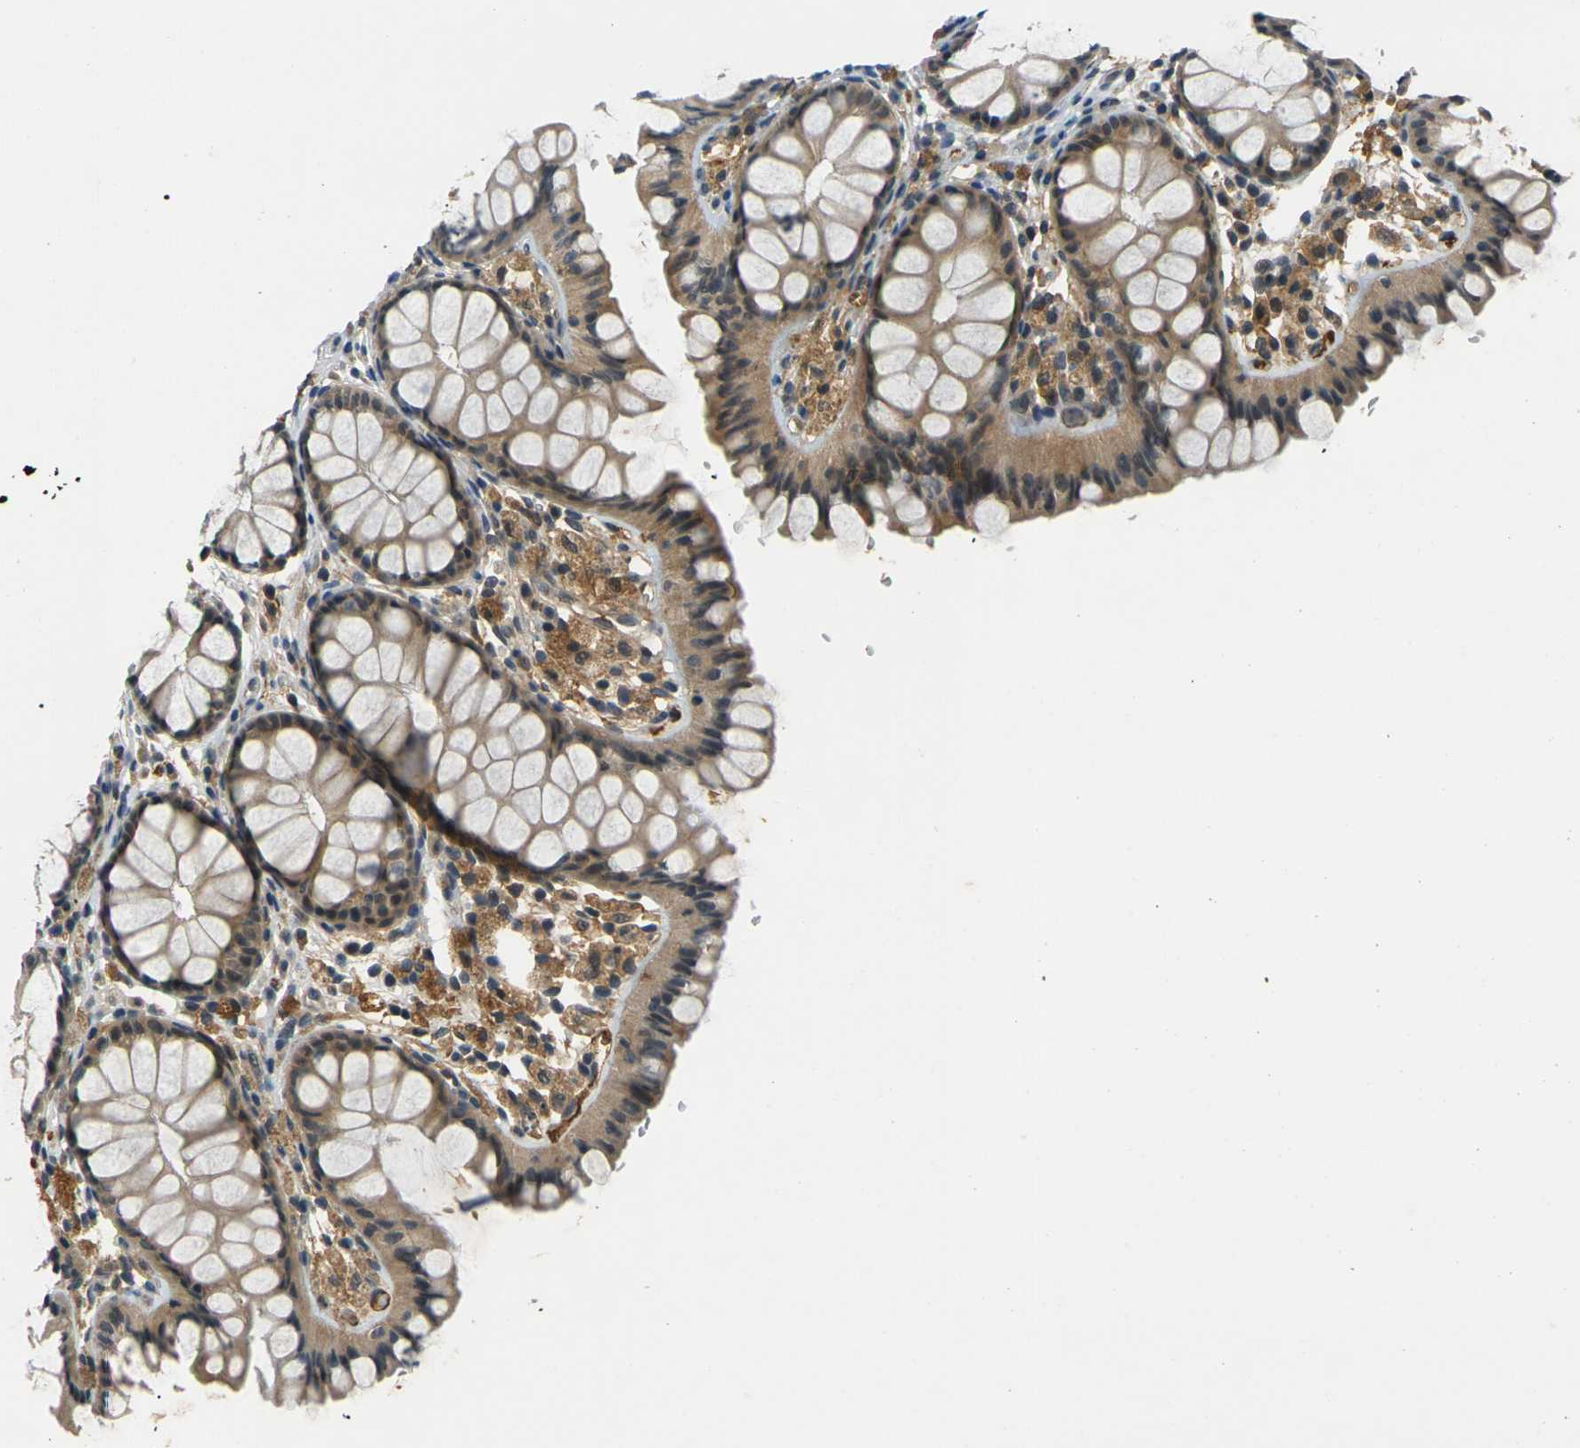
{"staining": {"intensity": "moderate", "quantity": "25%-75%", "location": "cytoplasmic/membranous"}, "tissue": "colon", "cell_type": "Endothelial cells", "image_type": "normal", "snomed": [{"axis": "morphology", "description": "Normal tissue, NOS"}, {"axis": "topography", "description": "Colon"}], "caption": "Moderate cytoplasmic/membranous positivity for a protein is seen in about 25%-75% of endothelial cells of unremarkable colon using immunohistochemistry (IHC).", "gene": "PIGL", "patient": {"sex": "female", "age": 55}}